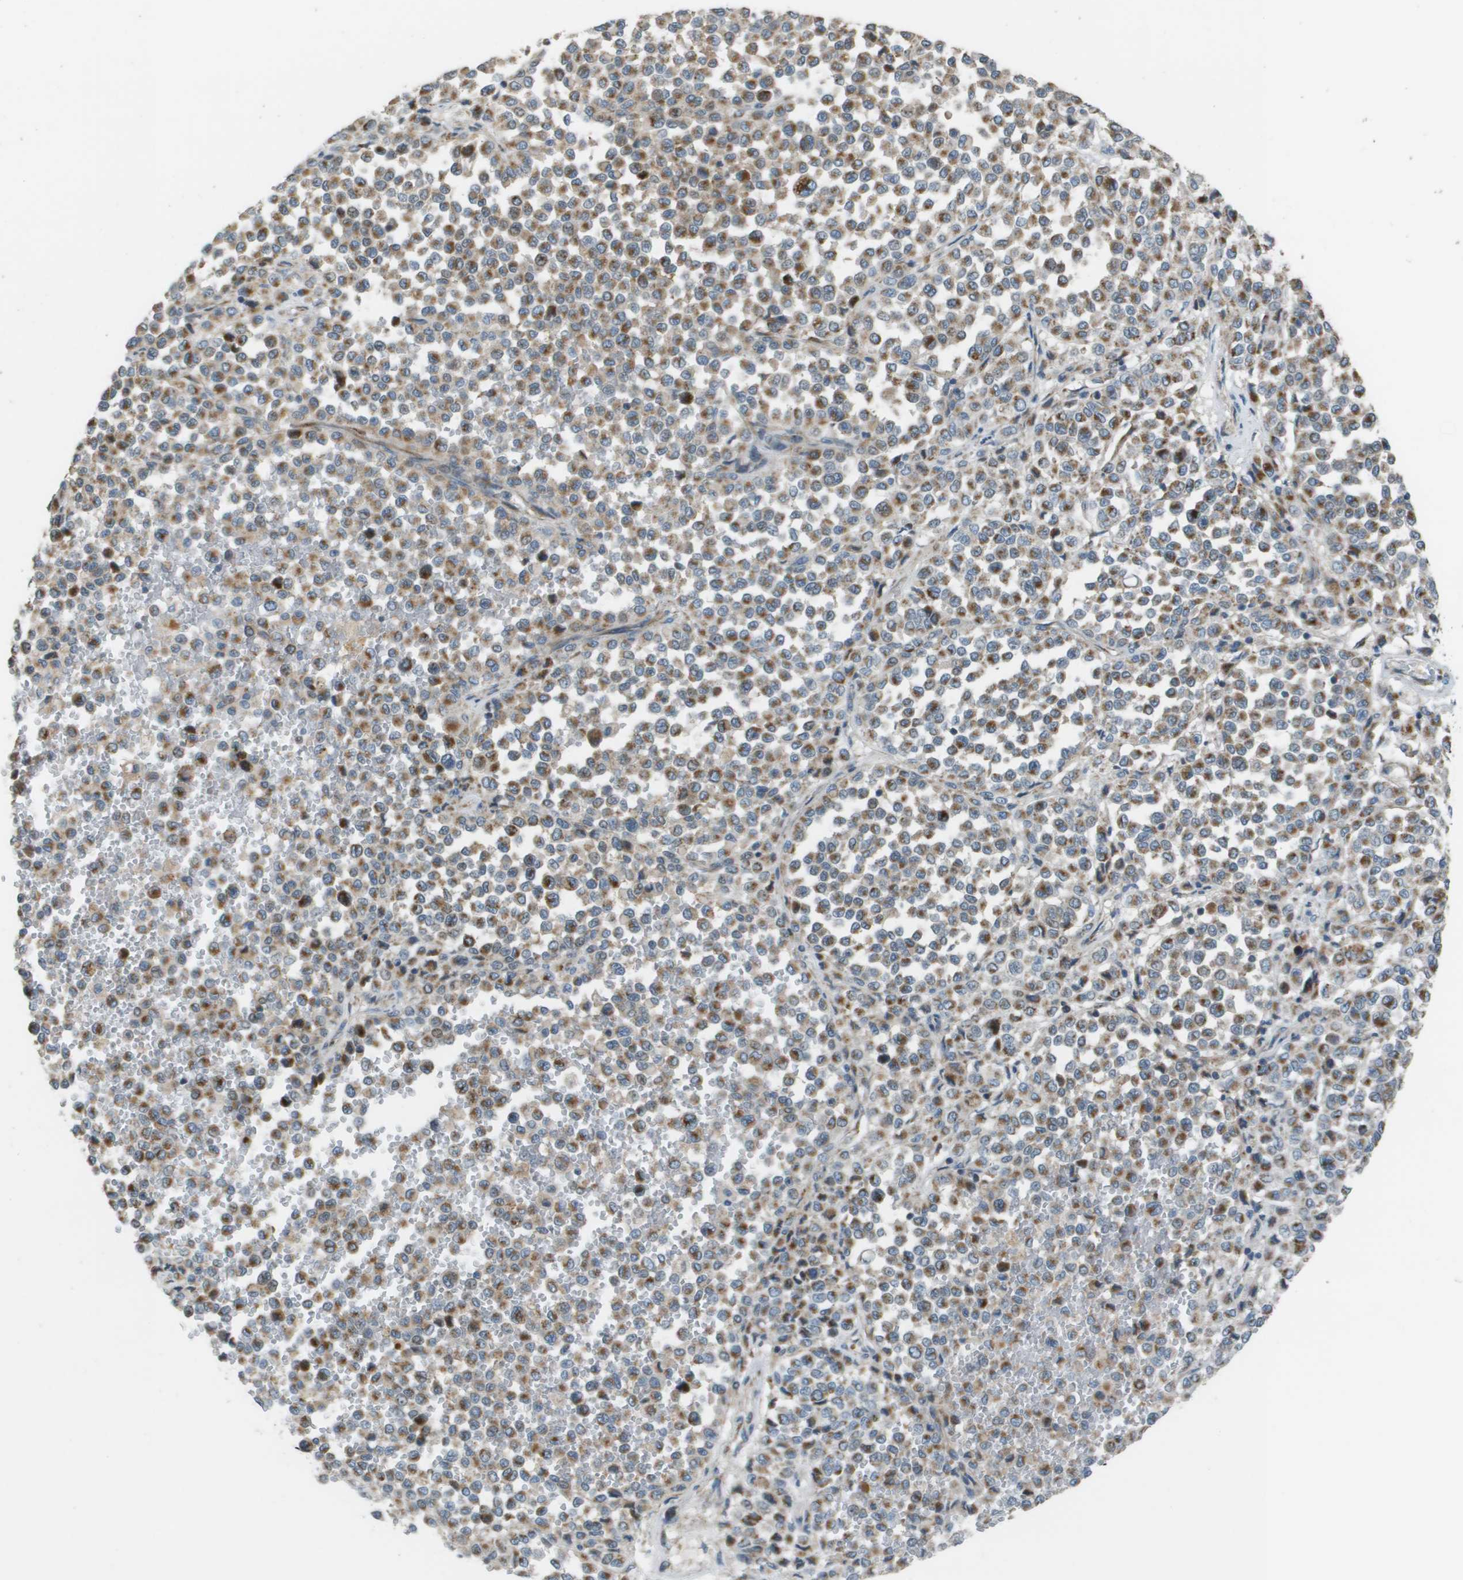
{"staining": {"intensity": "moderate", "quantity": ">75%", "location": "cytoplasmic/membranous"}, "tissue": "melanoma", "cell_type": "Tumor cells", "image_type": "cancer", "snomed": [{"axis": "morphology", "description": "Malignant melanoma, Metastatic site"}, {"axis": "topography", "description": "Pancreas"}], "caption": "IHC histopathology image of human malignant melanoma (metastatic site) stained for a protein (brown), which demonstrates medium levels of moderate cytoplasmic/membranous positivity in about >75% of tumor cells.", "gene": "GALNT6", "patient": {"sex": "female", "age": 30}}